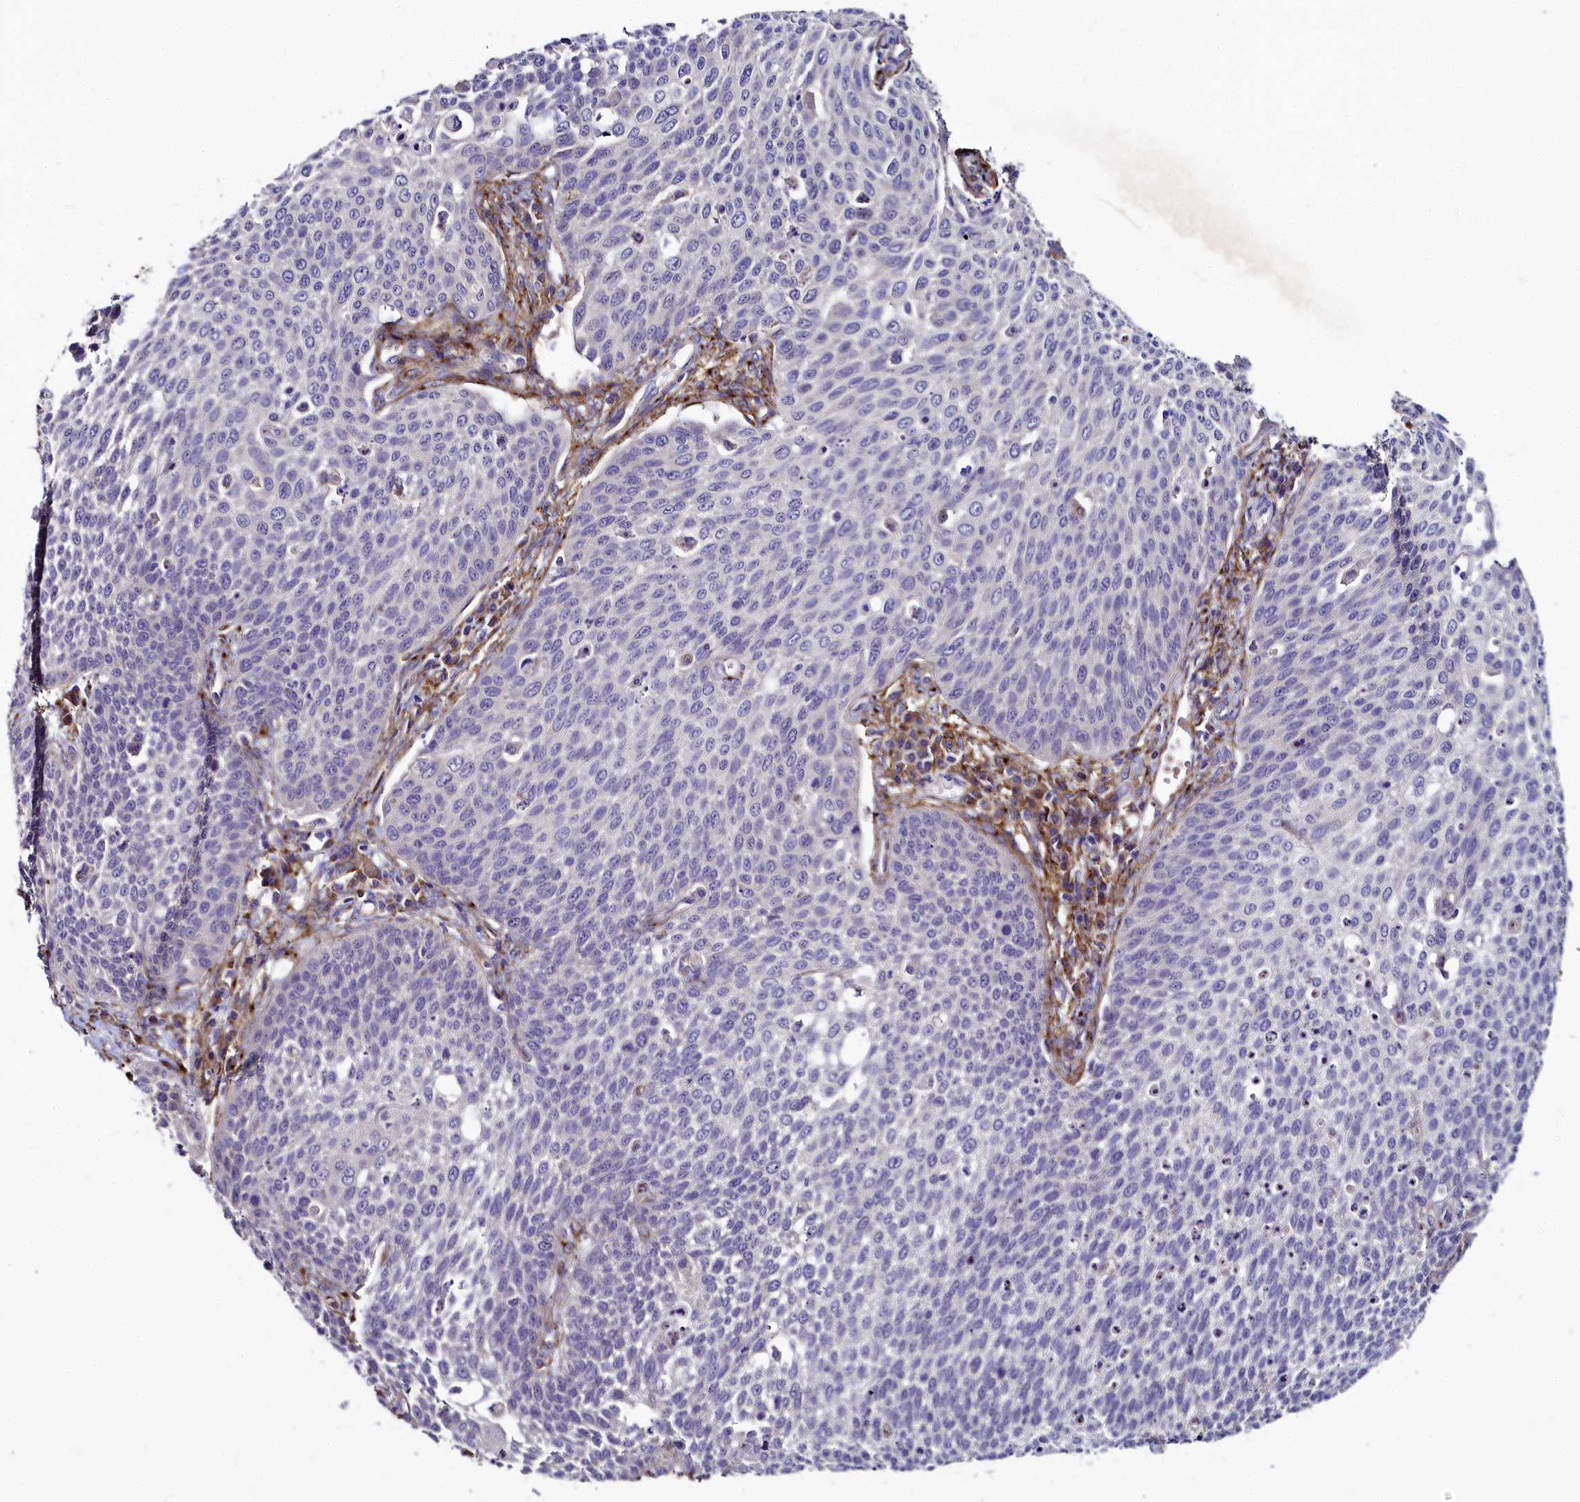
{"staining": {"intensity": "negative", "quantity": "none", "location": "none"}, "tissue": "cervical cancer", "cell_type": "Tumor cells", "image_type": "cancer", "snomed": [{"axis": "morphology", "description": "Squamous cell carcinoma, NOS"}, {"axis": "topography", "description": "Cervix"}], "caption": "High power microscopy photomicrograph of an immunohistochemistry (IHC) image of cervical squamous cell carcinoma, revealing no significant positivity in tumor cells.", "gene": "MRC2", "patient": {"sex": "female", "age": 34}}